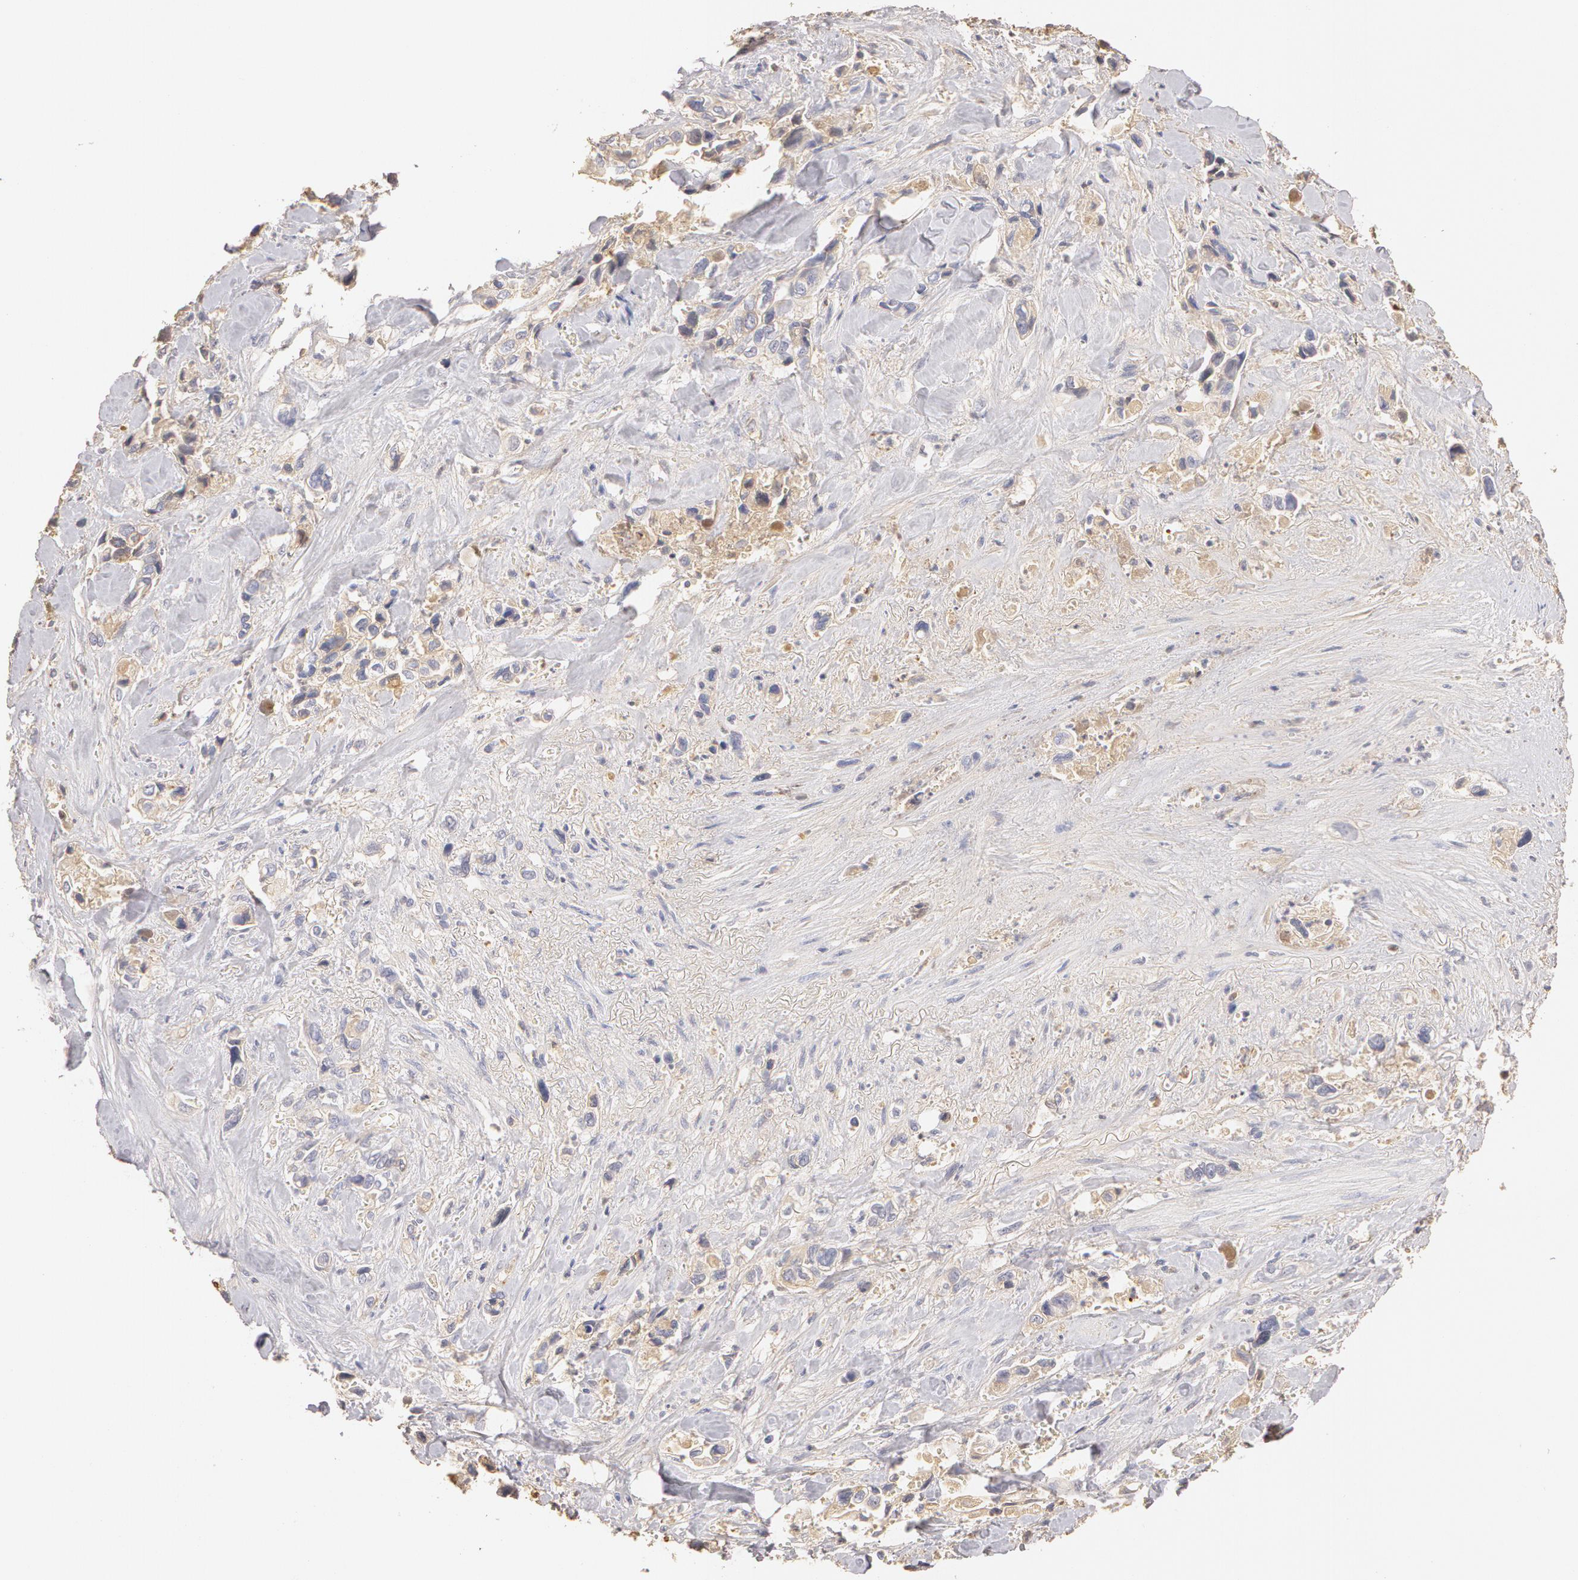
{"staining": {"intensity": "weak", "quantity": ">75%", "location": "cytoplasmic/membranous"}, "tissue": "pancreatic cancer", "cell_type": "Tumor cells", "image_type": "cancer", "snomed": [{"axis": "morphology", "description": "Adenocarcinoma, NOS"}, {"axis": "topography", "description": "Pancreas"}], "caption": "Protein staining of pancreatic adenocarcinoma tissue displays weak cytoplasmic/membranous staining in about >75% of tumor cells.", "gene": "TF", "patient": {"sex": "male", "age": 69}}